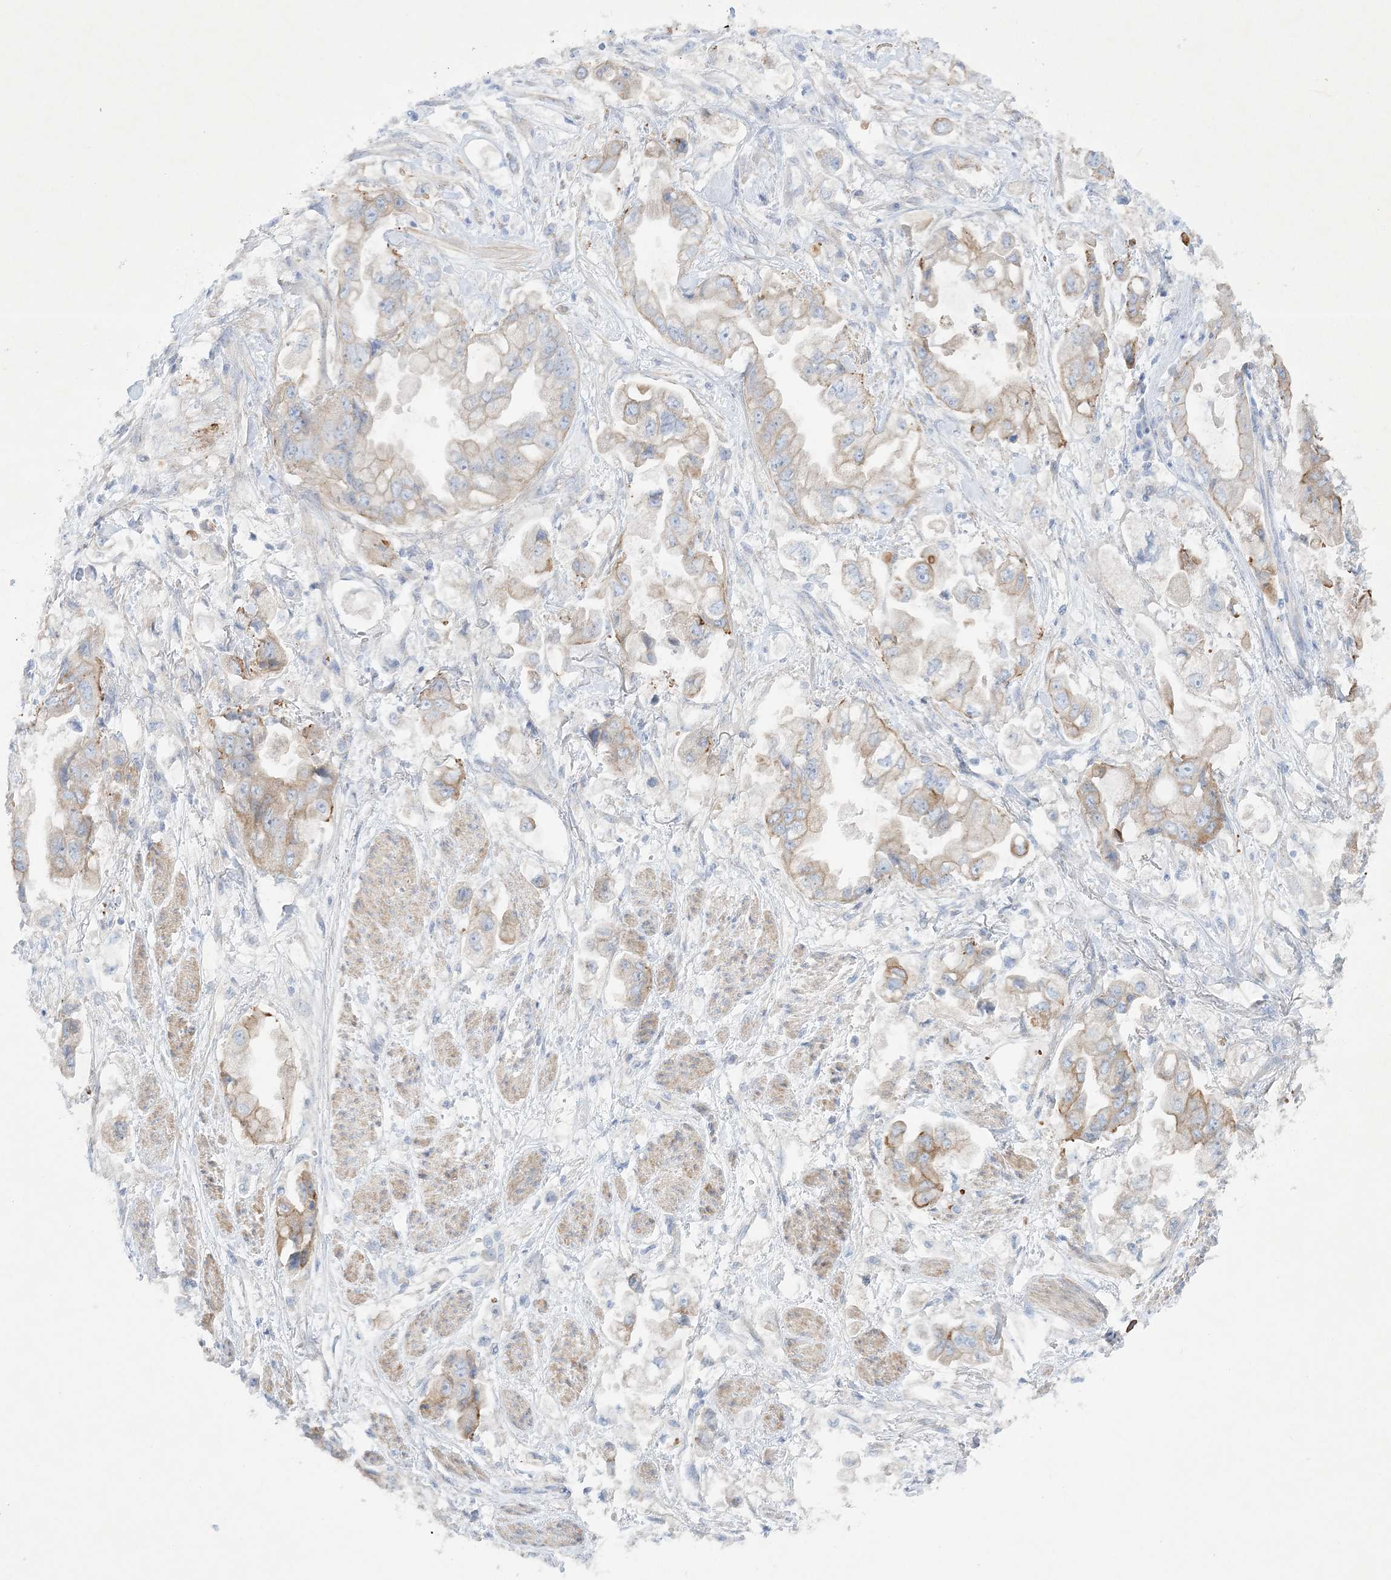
{"staining": {"intensity": "weak", "quantity": ">75%", "location": "cytoplasmic/membranous"}, "tissue": "stomach cancer", "cell_type": "Tumor cells", "image_type": "cancer", "snomed": [{"axis": "morphology", "description": "Adenocarcinoma, NOS"}, {"axis": "topography", "description": "Stomach"}], "caption": "A low amount of weak cytoplasmic/membranous positivity is present in approximately >75% of tumor cells in stomach cancer (adenocarcinoma) tissue.", "gene": "FARSB", "patient": {"sex": "male", "age": 62}}